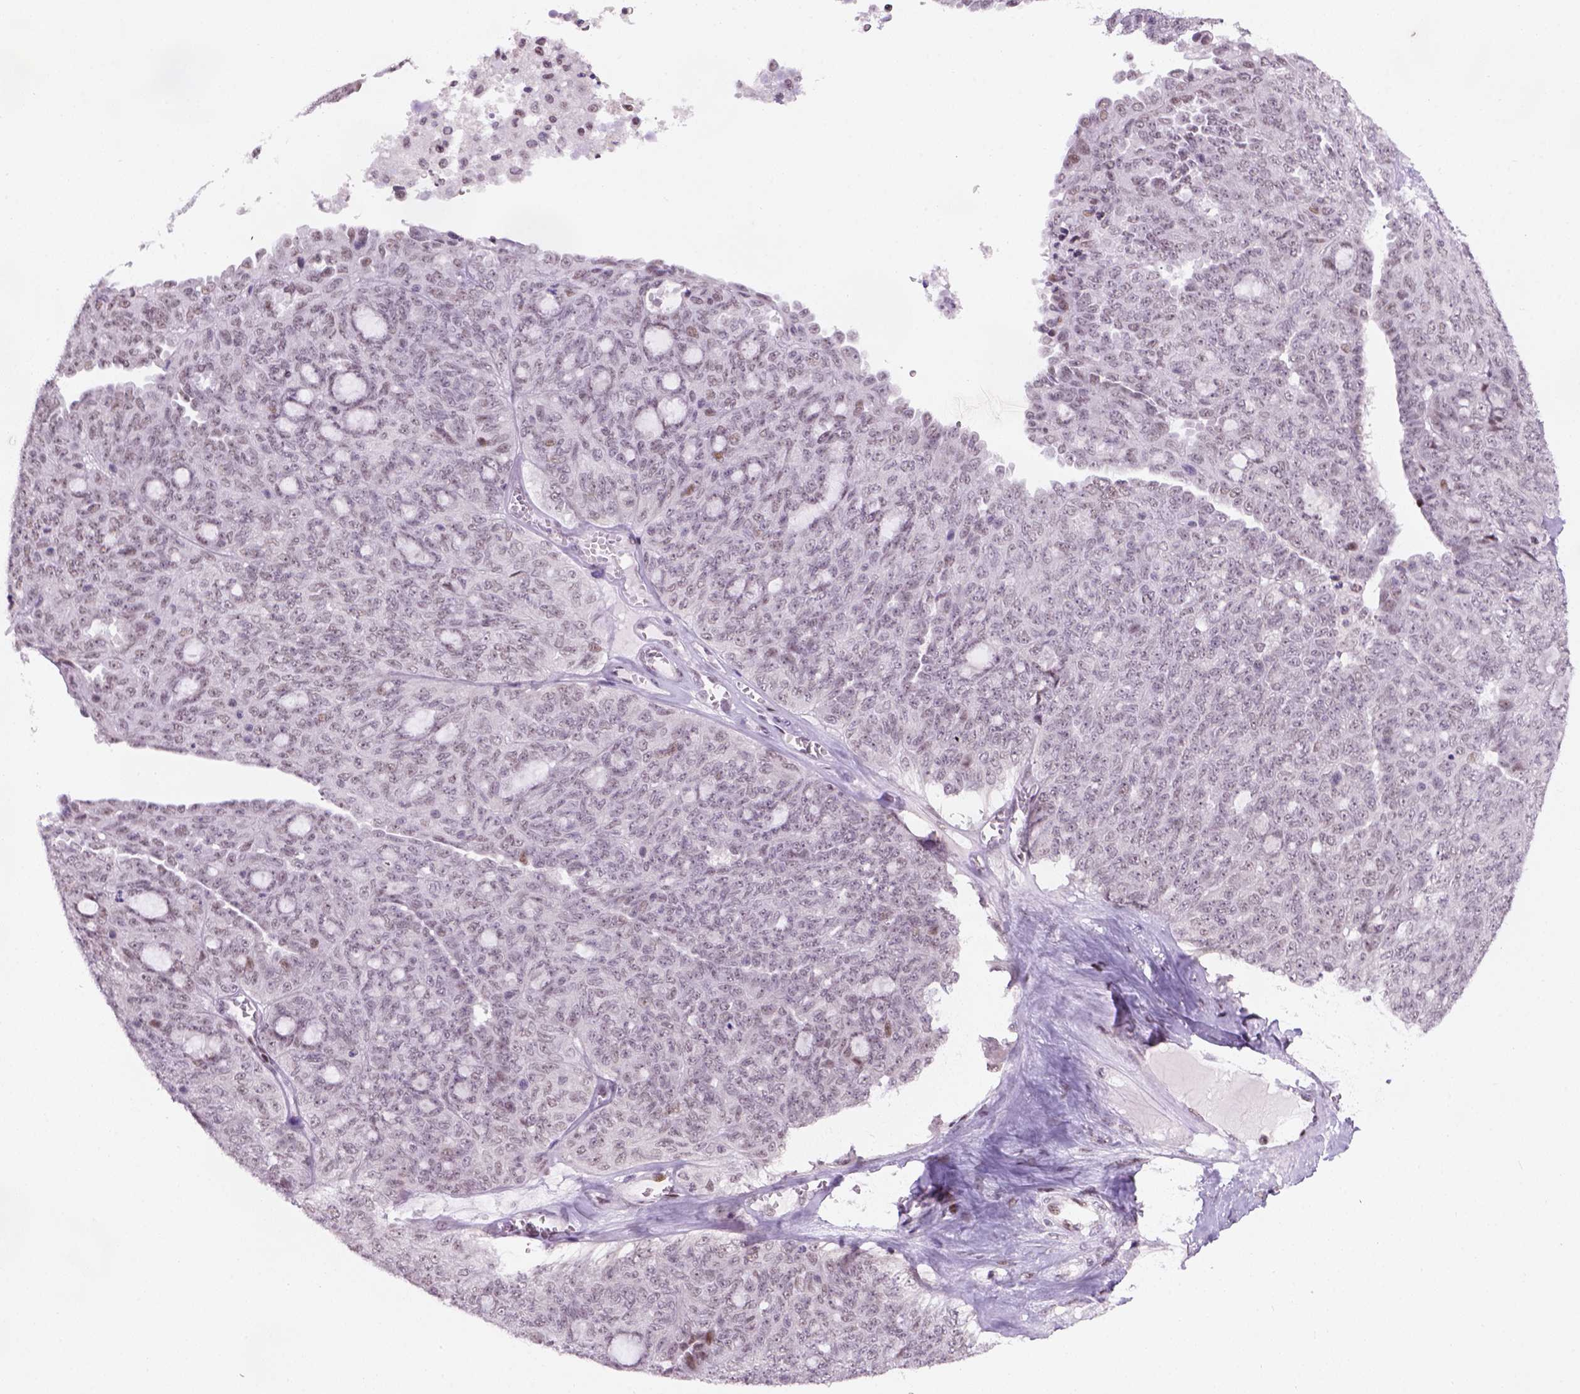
{"staining": {"intensity": "weak", "quantity": "25%-75%", "location": "nuclear"}, "tissue": "ovarian cancer", "cell_type": "Tumor cells", "image_type": "cancer", "snomed": [{"axis": "morphology", "description": "Cystadenocarcinoma, serous, NOS"}, {"axis": "topography", "description": "Ovary"}], "caption": "This is a histology image of IHC staining of serous cystadenocarcinoma (ovarian), which shows weak positivity in the nuclear of tumor cells.", "gene": "TBPL1", "patient": {"sex": "female", "age": 71}}